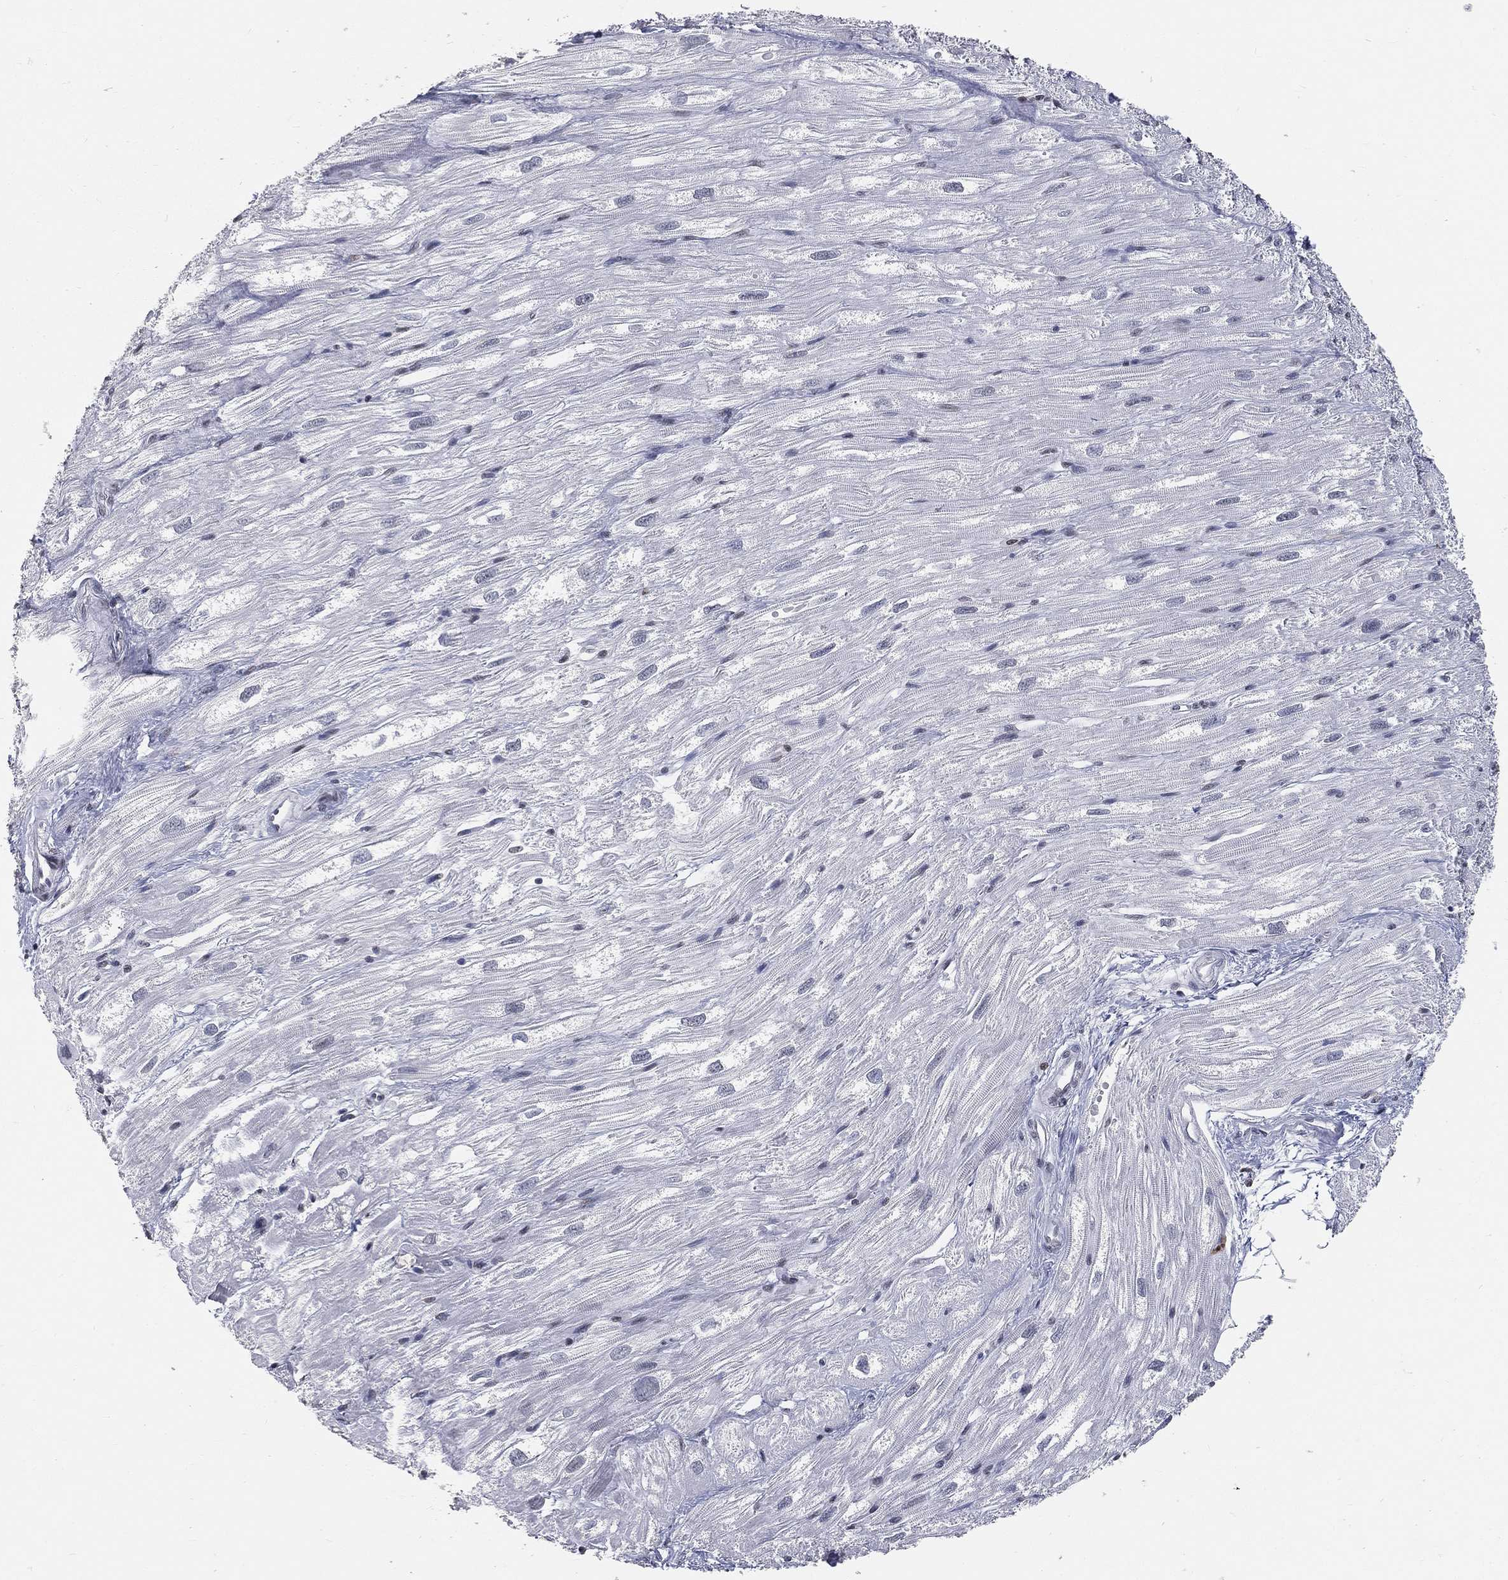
{"staining": {"intensity": "negative", "quantity": "none", "location": "none"}, "tissue": "heart muscle", "cell_type": "Cardiomyocytes", "image_type": "normal", "snomed": [{"axis": "morphology", "description": "Normal tissue, NOS"}, {"axis": "topography", "description": "Heart"}], "caption": "Cardiomyocytes are negative for protein expression in unremarkable human heart muscle. The staining was performed using DAB to visualize the protein expression in brown, while the nuclei were stained in blue with hematoxylin (Magnification: 20x).", "gene": "ARG1", "patient": {"sex": "male", "age": 62}}